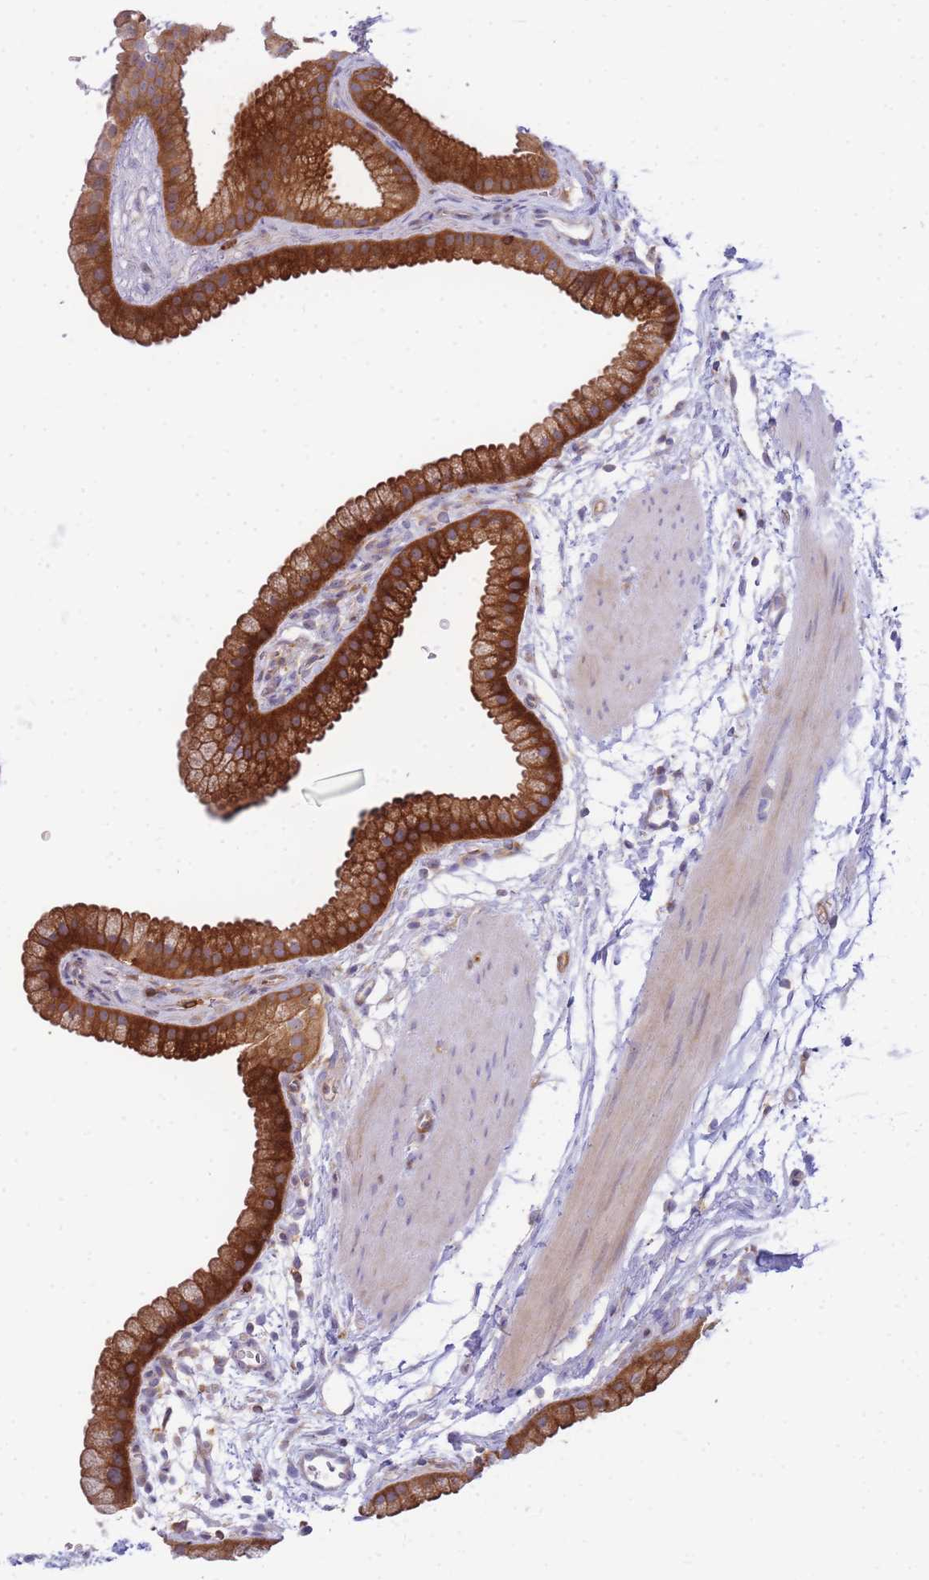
{"staining": {"intensity": "strong", "quantity": ">75%", "location": "cytoplasmic/membranous"}, "tissue": "gallbladder", "cell_type": "Glandular cells", "image_type": "normal", "snomed": [{"axis": "morphology", "description": "Normal tissue, NOS"}, {"axis": "topography", "description": "Gallbladder"}], "caption": "Immunohistochemical staining of normal gallbladder reveals >75% levels of strong cytoplasmic/membranous protein expression in about >75% of glandular cells. Immunohistochemistry (ihc) stains the protein in brown and the nuclei are stained blue.", "gene": "FBN3", "patient": {"sex": "female", "age": 64}}